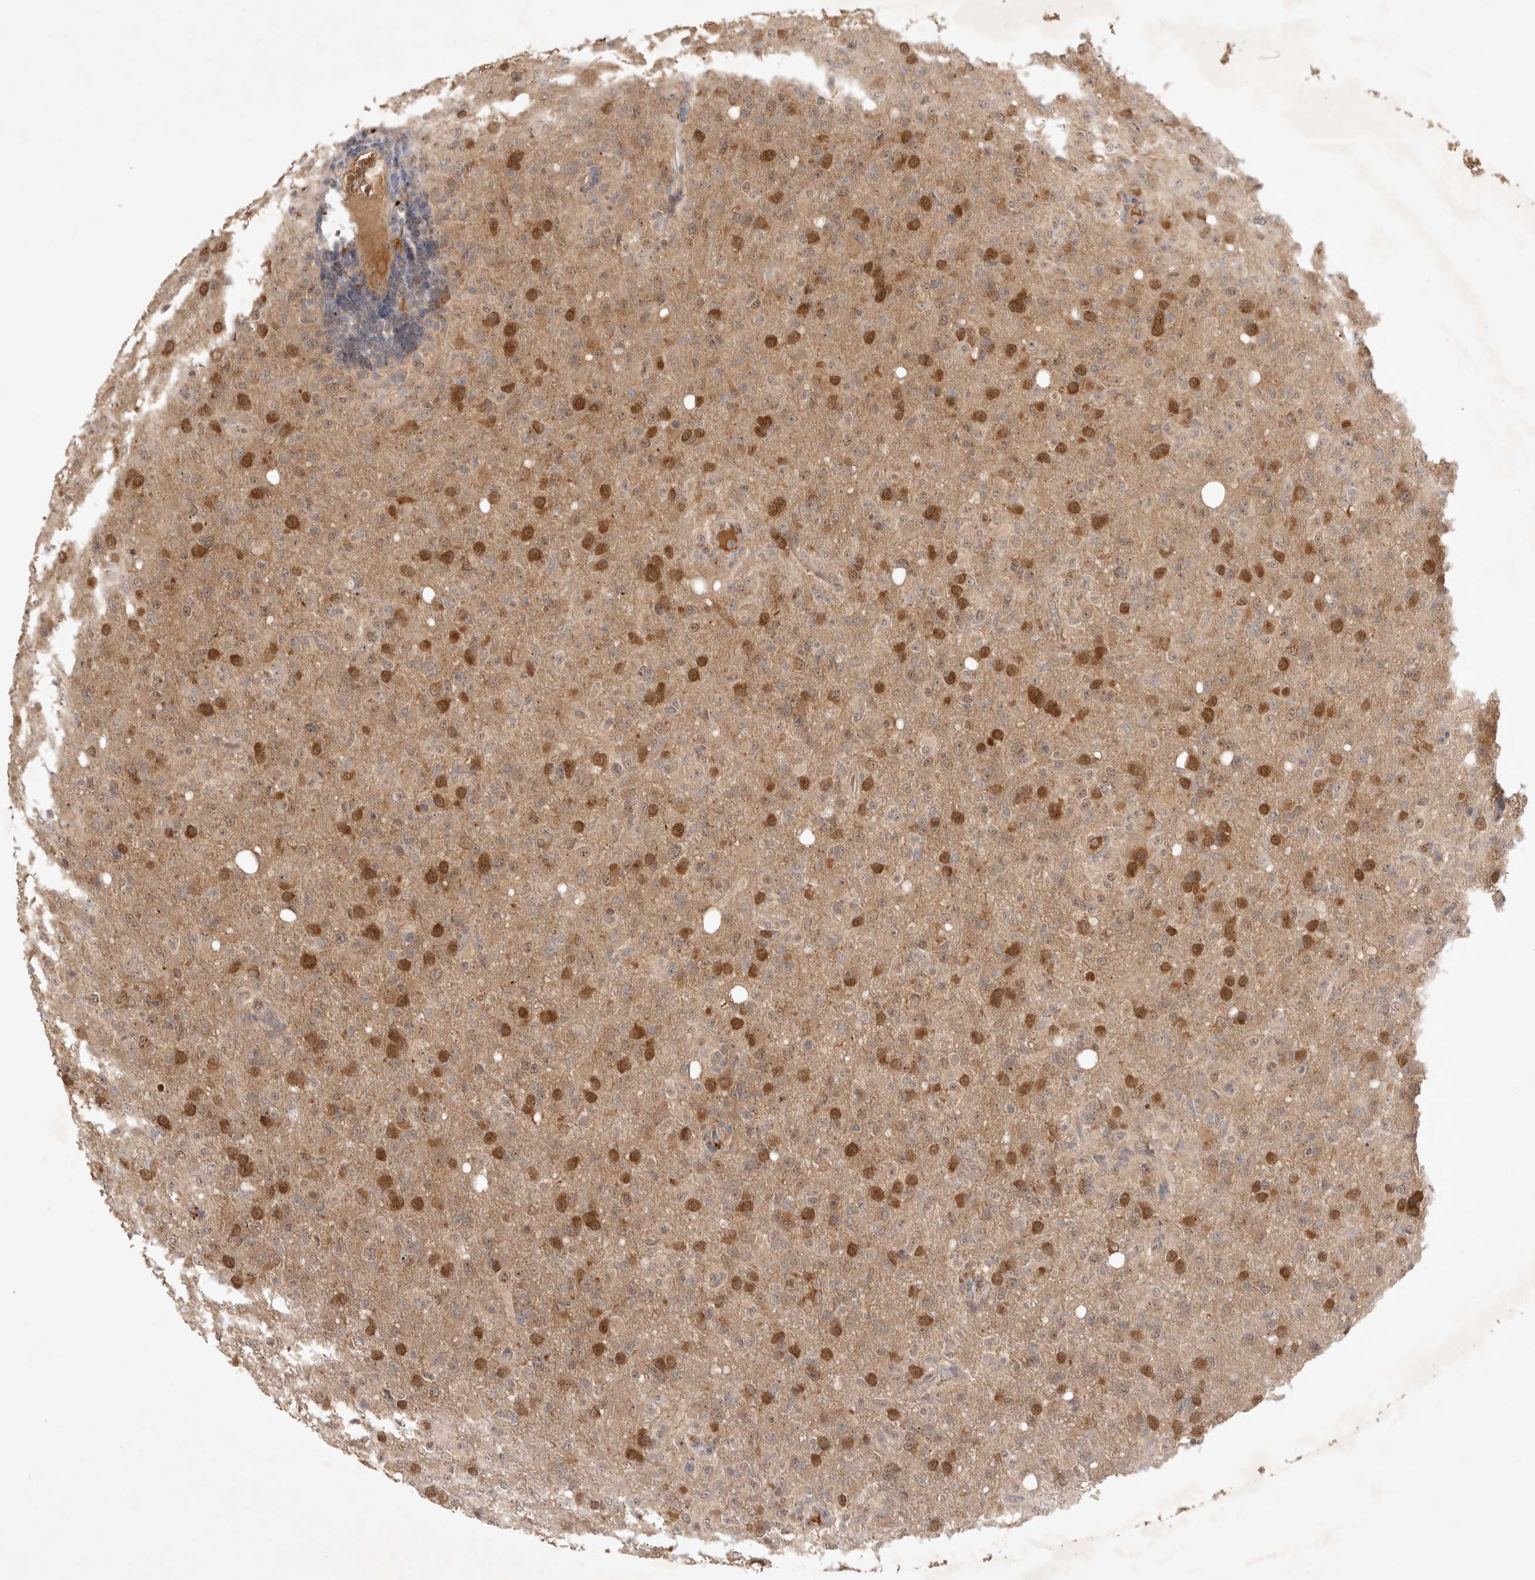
{"staining": {"intensity": "moderate", "quantity": "25%-75%", "location": "cytoplasmic/membranous,nuclear"}, "tissue": "glioma", "cell_type": "Tumor cells", "image_type": "cancer", "snomed": [{"axis": "morphology", "description": "Glioma, malignant, High grade"}, {"axis": "topography", "description": "Brain"}], "caption": "Immunohistochemical staining of human glioma displays medium levels of moderate cytoplasmic/membranous and nuclear expression in about 25%-75% of tumor cells.", "gene": "FAM221A", "patient": {"sex": "female", "age": 57}}